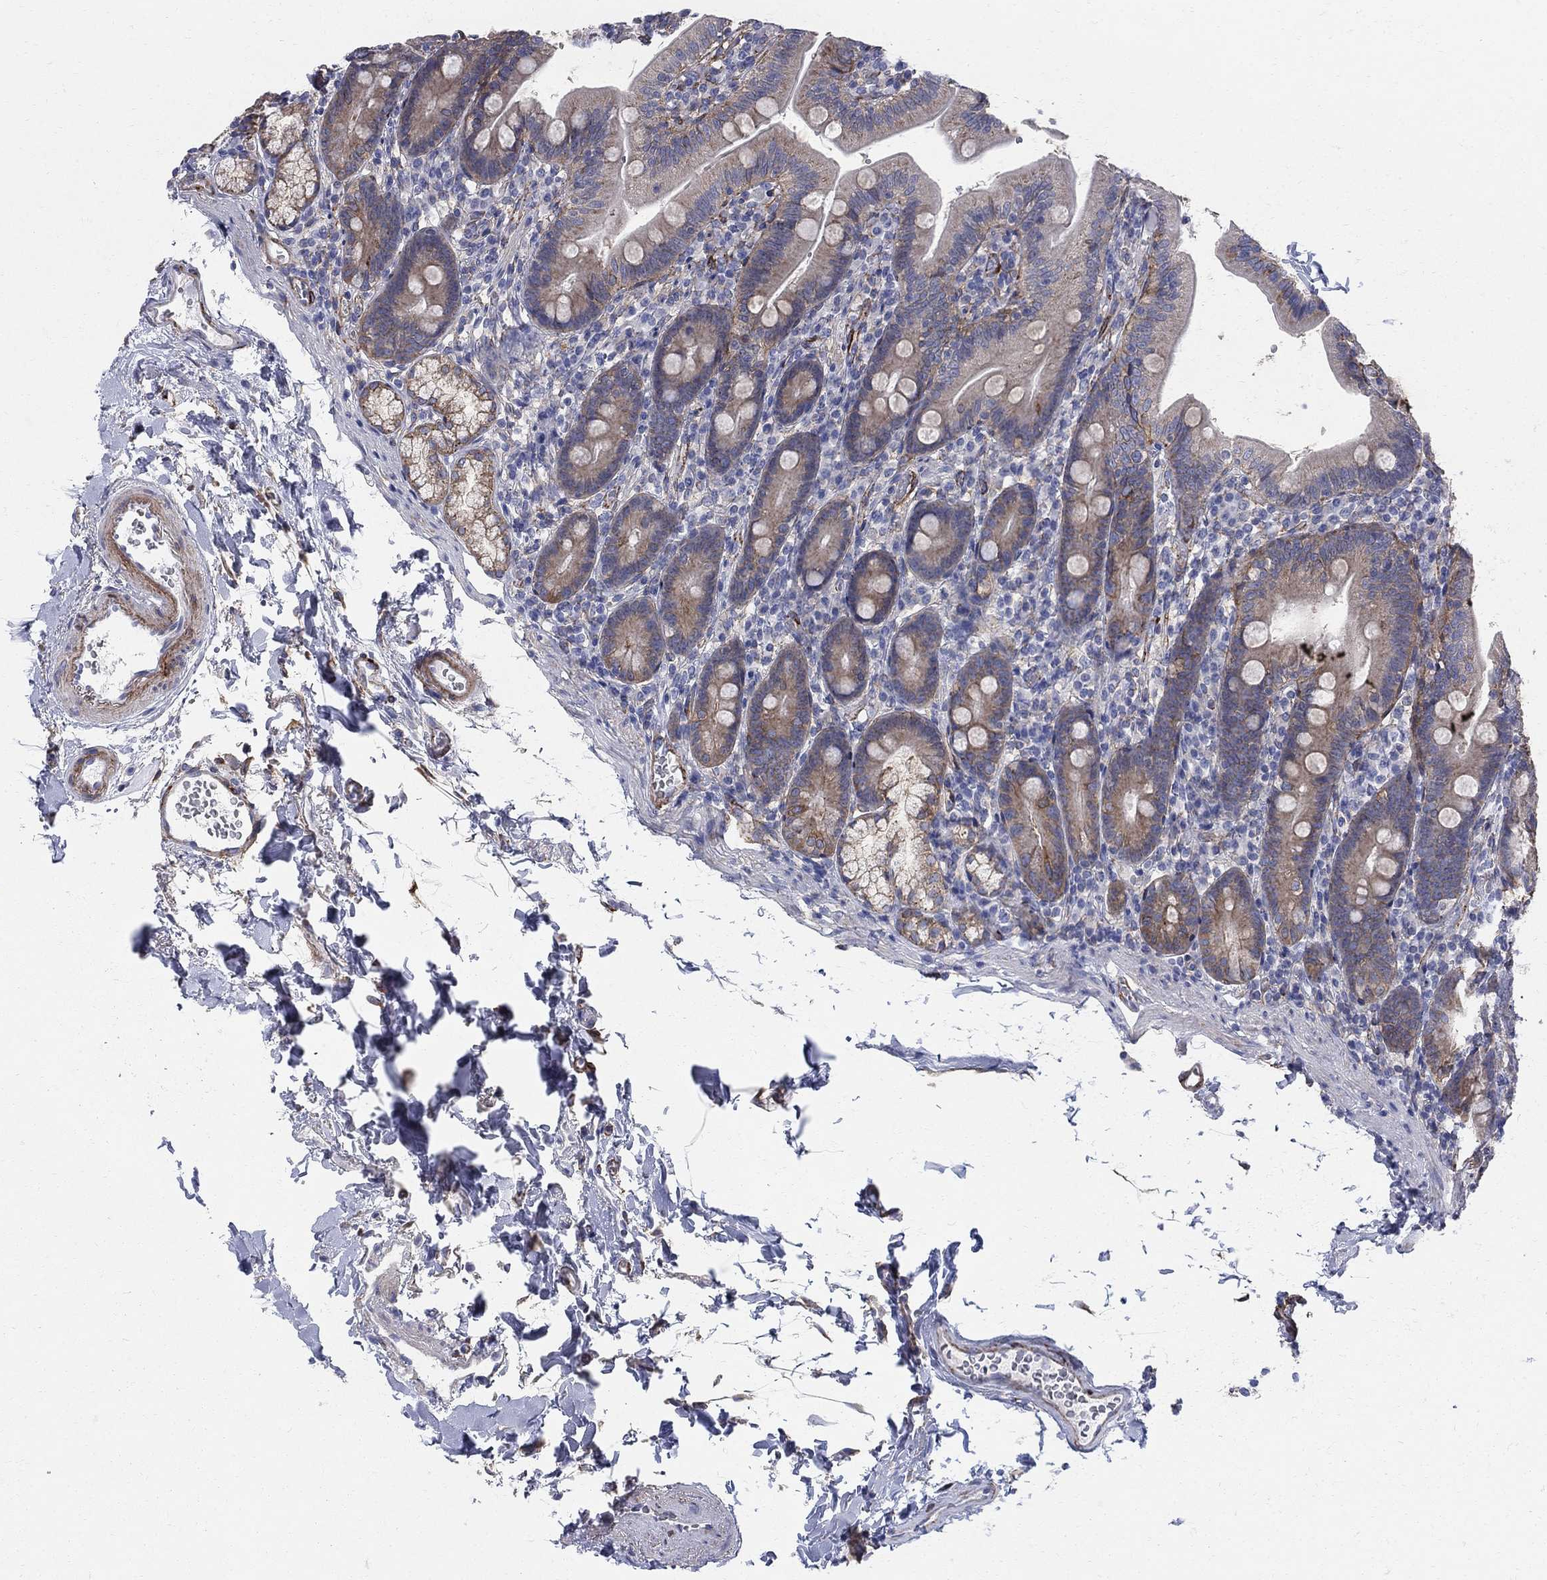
{"staining": {"intensity": "moderate", "quantity": "25%-75%", "location": "cytoplasmic/membranous"}, "tissue": "duodenum", "cell_type": "Glandular cells", "image_type": "normal", "snomed": [{"axis": "morphology", "description": "Normal tissue, NOS"}, {"axis": "topography", "description": "Duodenum"}], "caption": "DAB immunohistochemical staining of unremarkable duodenum demonstrates moderate cytoplasmic/membranous protein expression in about 25%-75% of glandular cells. (Stains: DAB in brown, nuclei in blue, Microscopy: brightfield microscopy at high magnification).", "gene": "SEPTIN8", "patient": {"sex": "female", "age": 67}}